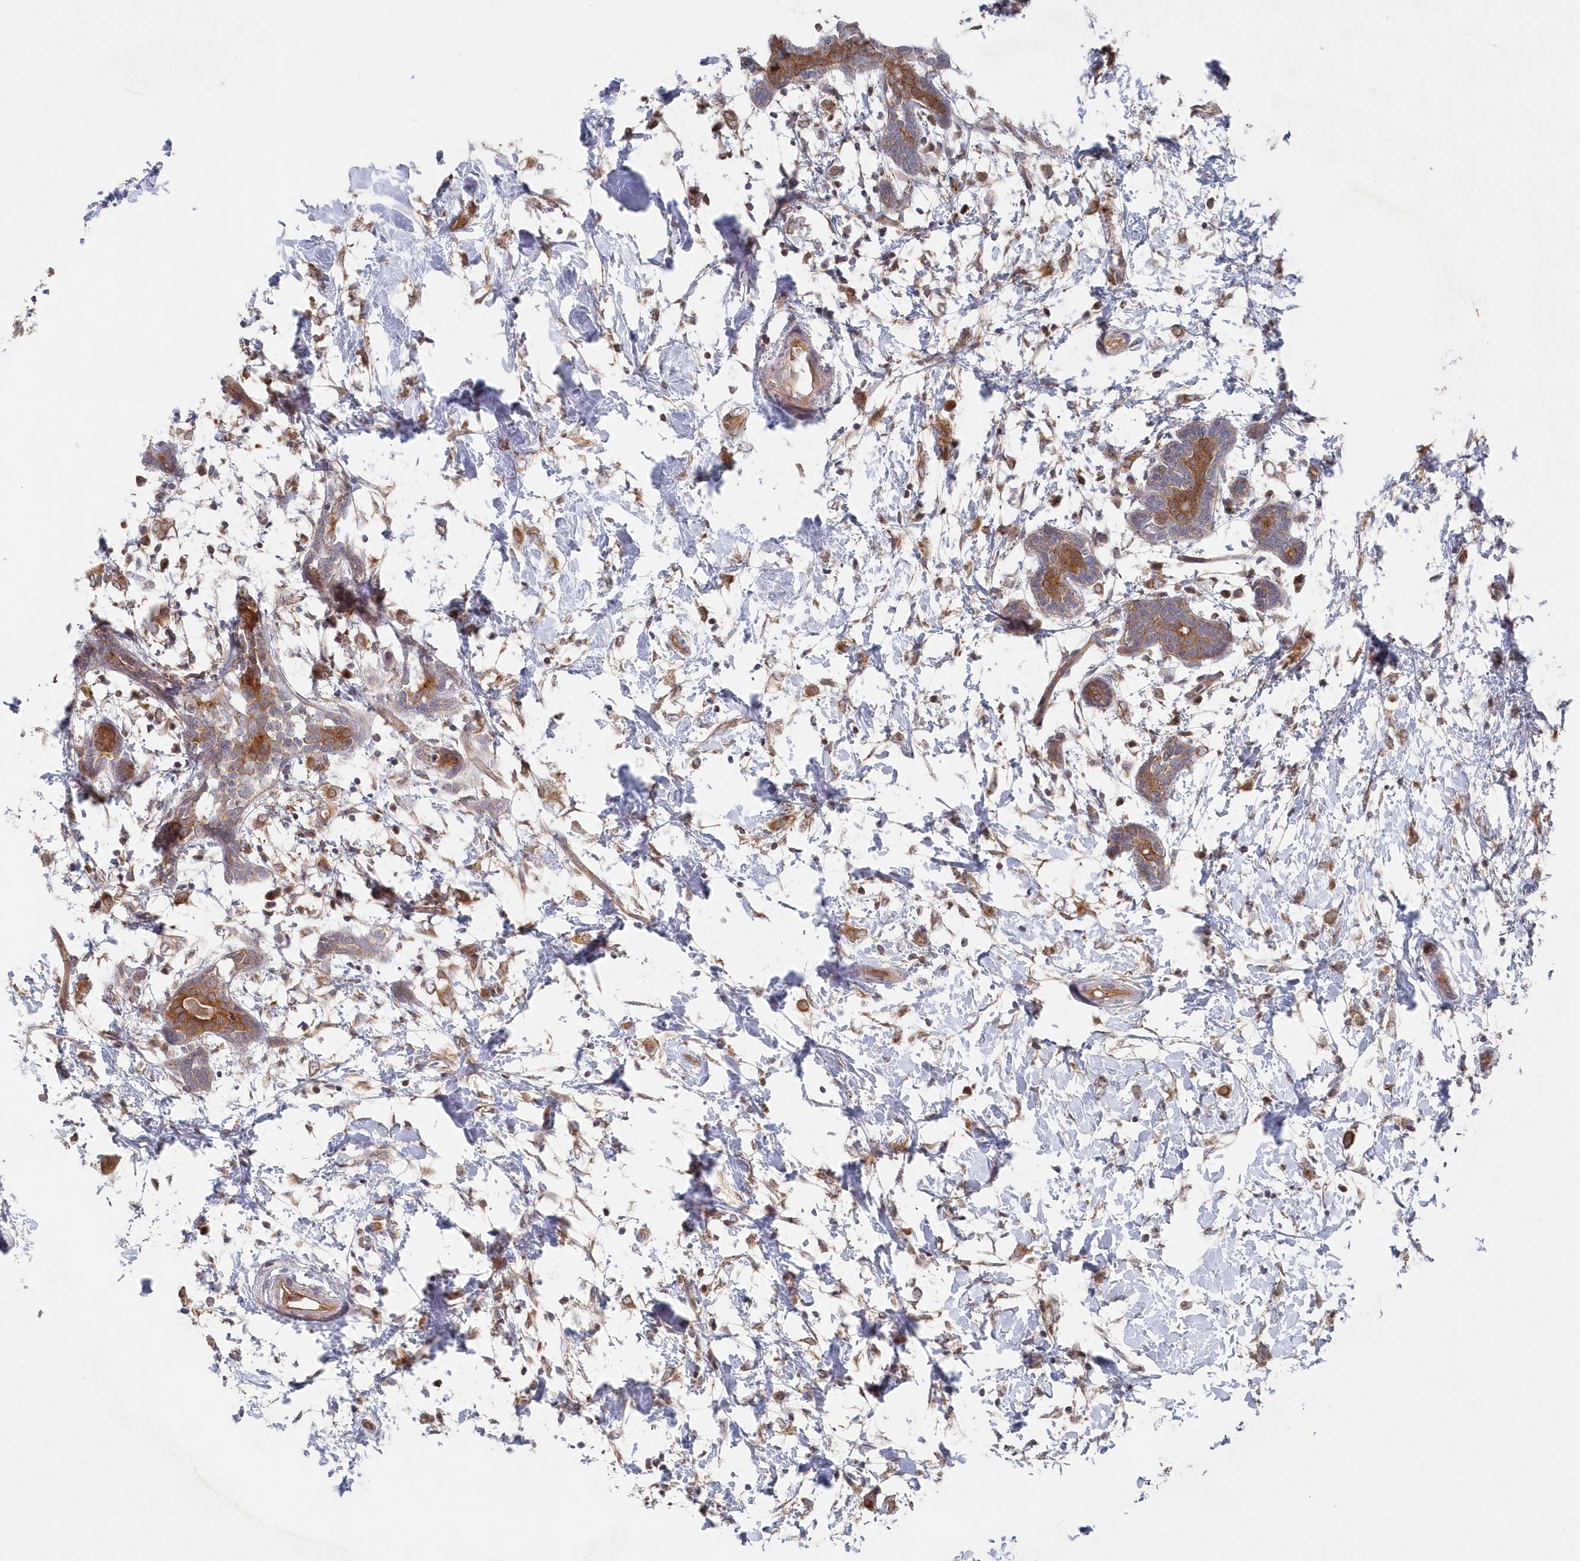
{"staining": {"intensity": "moderate", "quantity": ">75%", "location": "cytoplasmic/membranous"}, "tissue": "breast cancer", "cell_type": "Tumor cells", "image_type": "cancer", "snomed": [{"axis": "morphology", "description": "Normal tissue, NOS"}, {"axis": "morphology", "description": "Lobular carcinoma"}, {"axis": "topography", "description": "Breast"}], "caption": "Moderate cytoplasmic/membranous protein expression is seen in about >75% of tumor cells in breast cancer (lobular carcinoma).", "gene": "ASNSD1", "patient": {"sex": "female", "age": 47}}